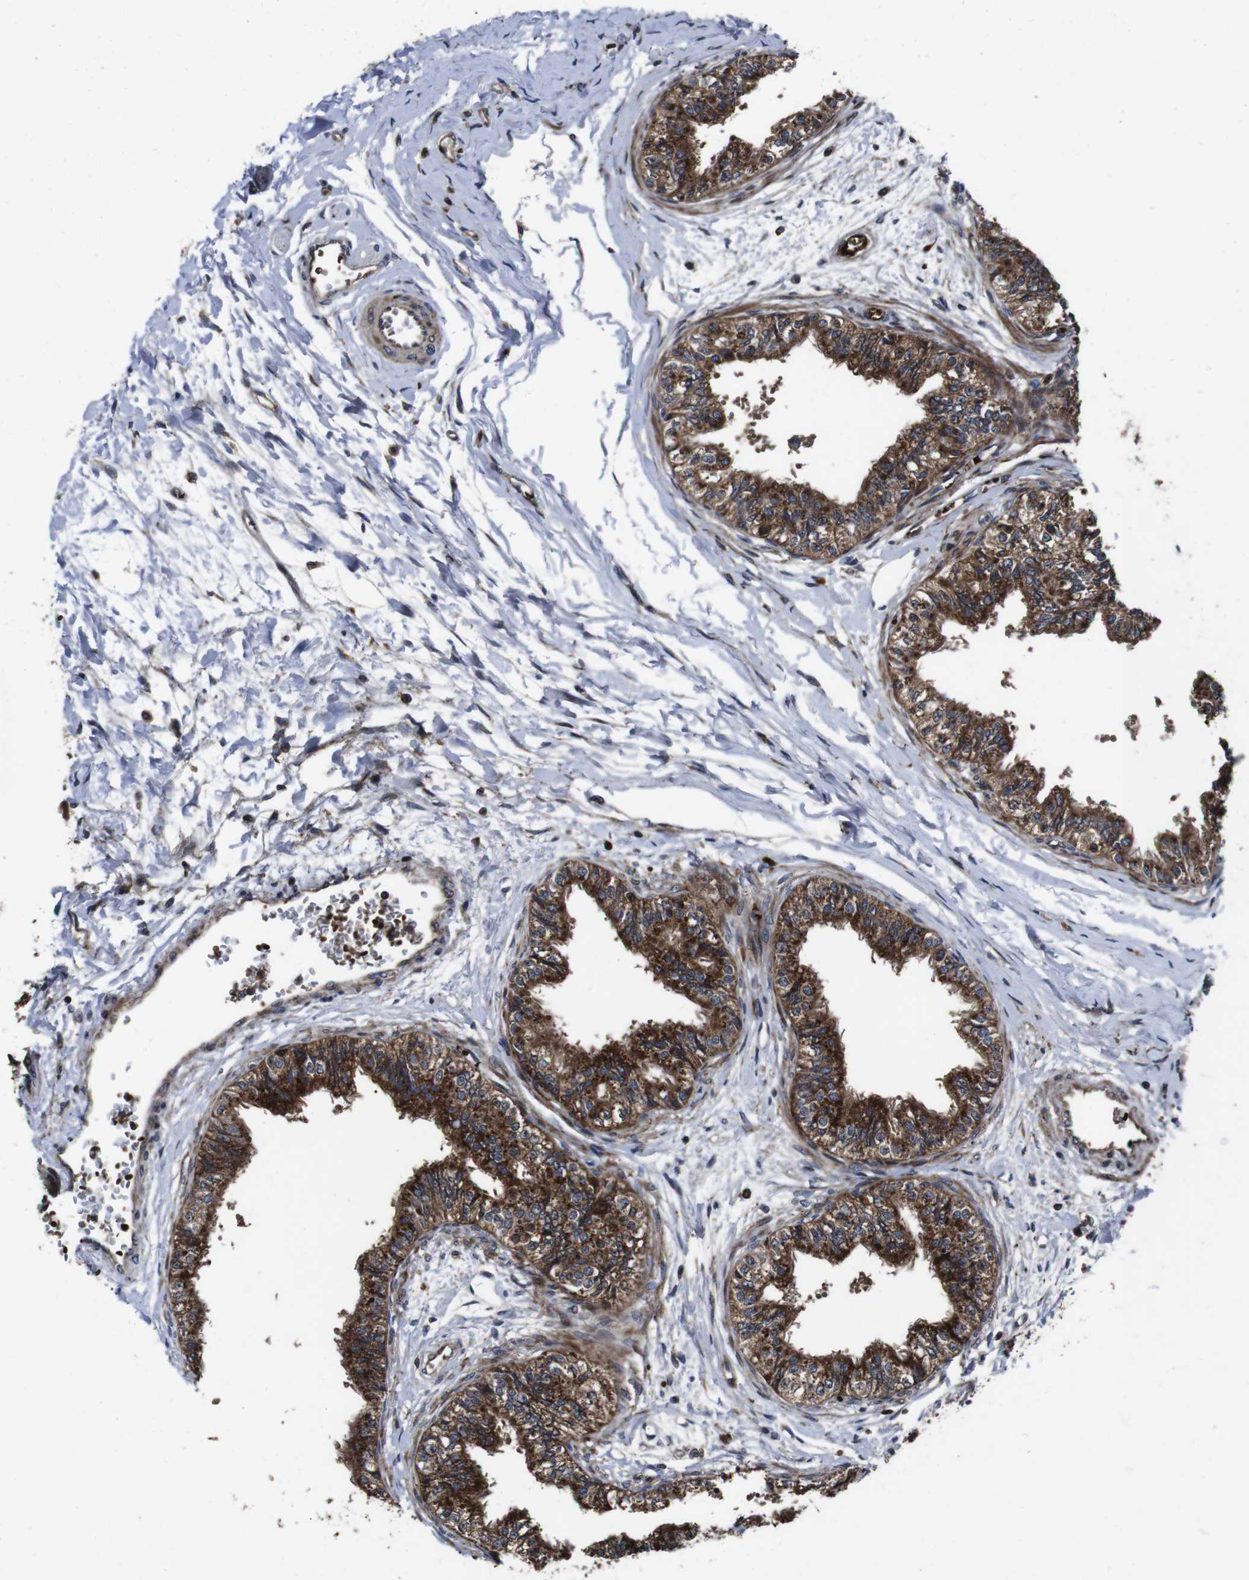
{"staining": {"intensity": "strong", "quantity": ">75%", "location": "cytoplasmic/membranous"}, "tissue": "epididymis", "cell_type": "Glandular cells", "image_type": "normal", "snomed": [{"axis": "morphology", "description": "Normal tissue, NOS"}, {"axis": "morphology", "description": "Adenocarcinoma, metastatic, NOS"}, {"axis": "topography", "description": "Testis"}, {"axis": "topography", "description": "Epididymis"}], "caption": "Protein analysis of benign epididymis shows strong cytoplasmic/membranous expression in about >75% of glandular cells.", "gene": "SMYD3", "patient": {"sex": "male", "age": 26}}